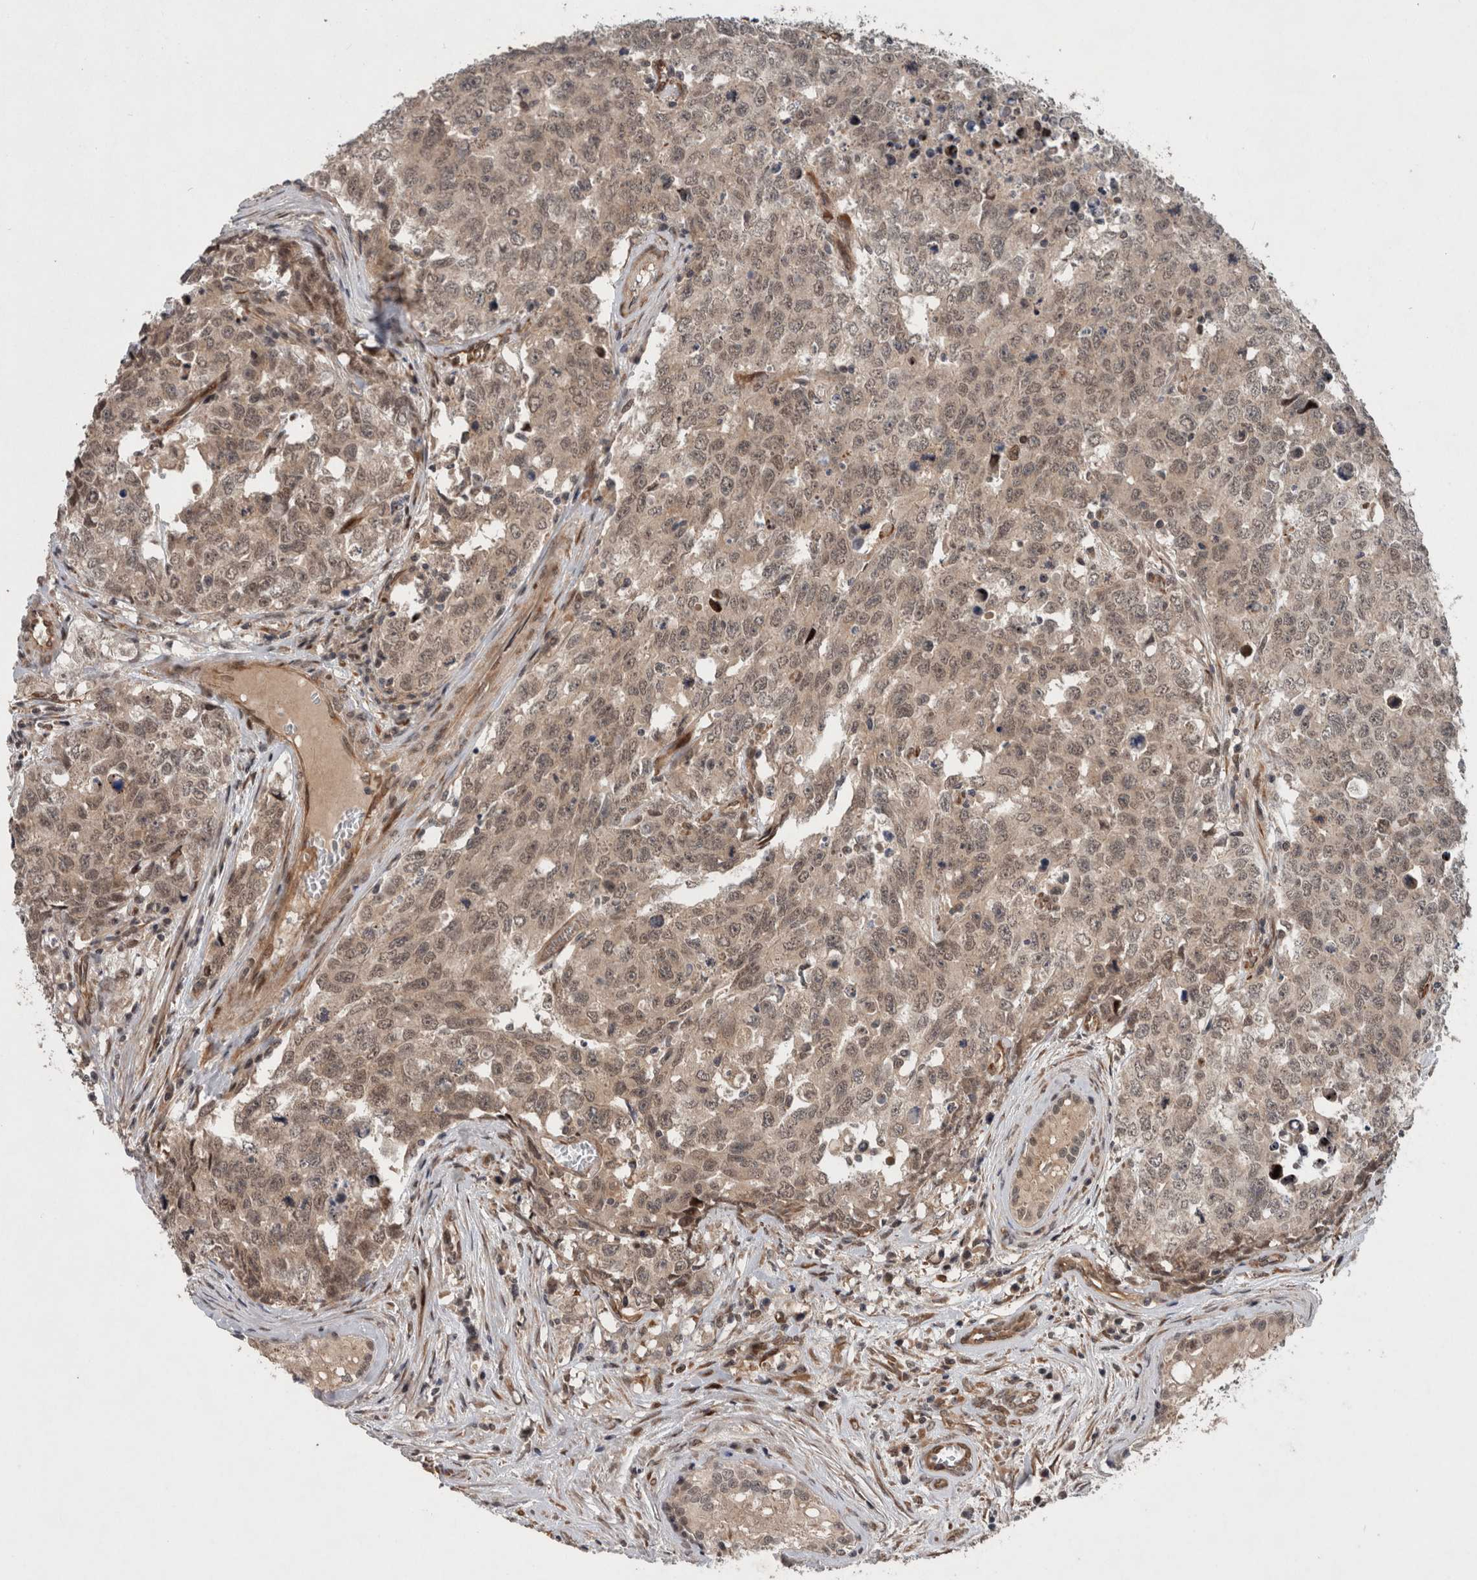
{"staining": {"intensity": "weak", "quantity": ">75%", "location": "cytoplasmic/membranous,nuclear"}, "tissue": "testis cancer", "cell_type": "Tumor cells", "image_type": "cancer", "snomed": [{"axis": "morphology", "description": "Carcinoma, Embryonal, NOS"}, {"axis": "topography", "description": "Testis"}], "caption": "A low amount of weak cytoplasmic/membranous and nuclear staining is identified in approximately >75% of tumor cells in embryonal carcinoma (testis) tissue.", "gene": "GIMAP6", "patient": {"sex": "male", "age": 28}}